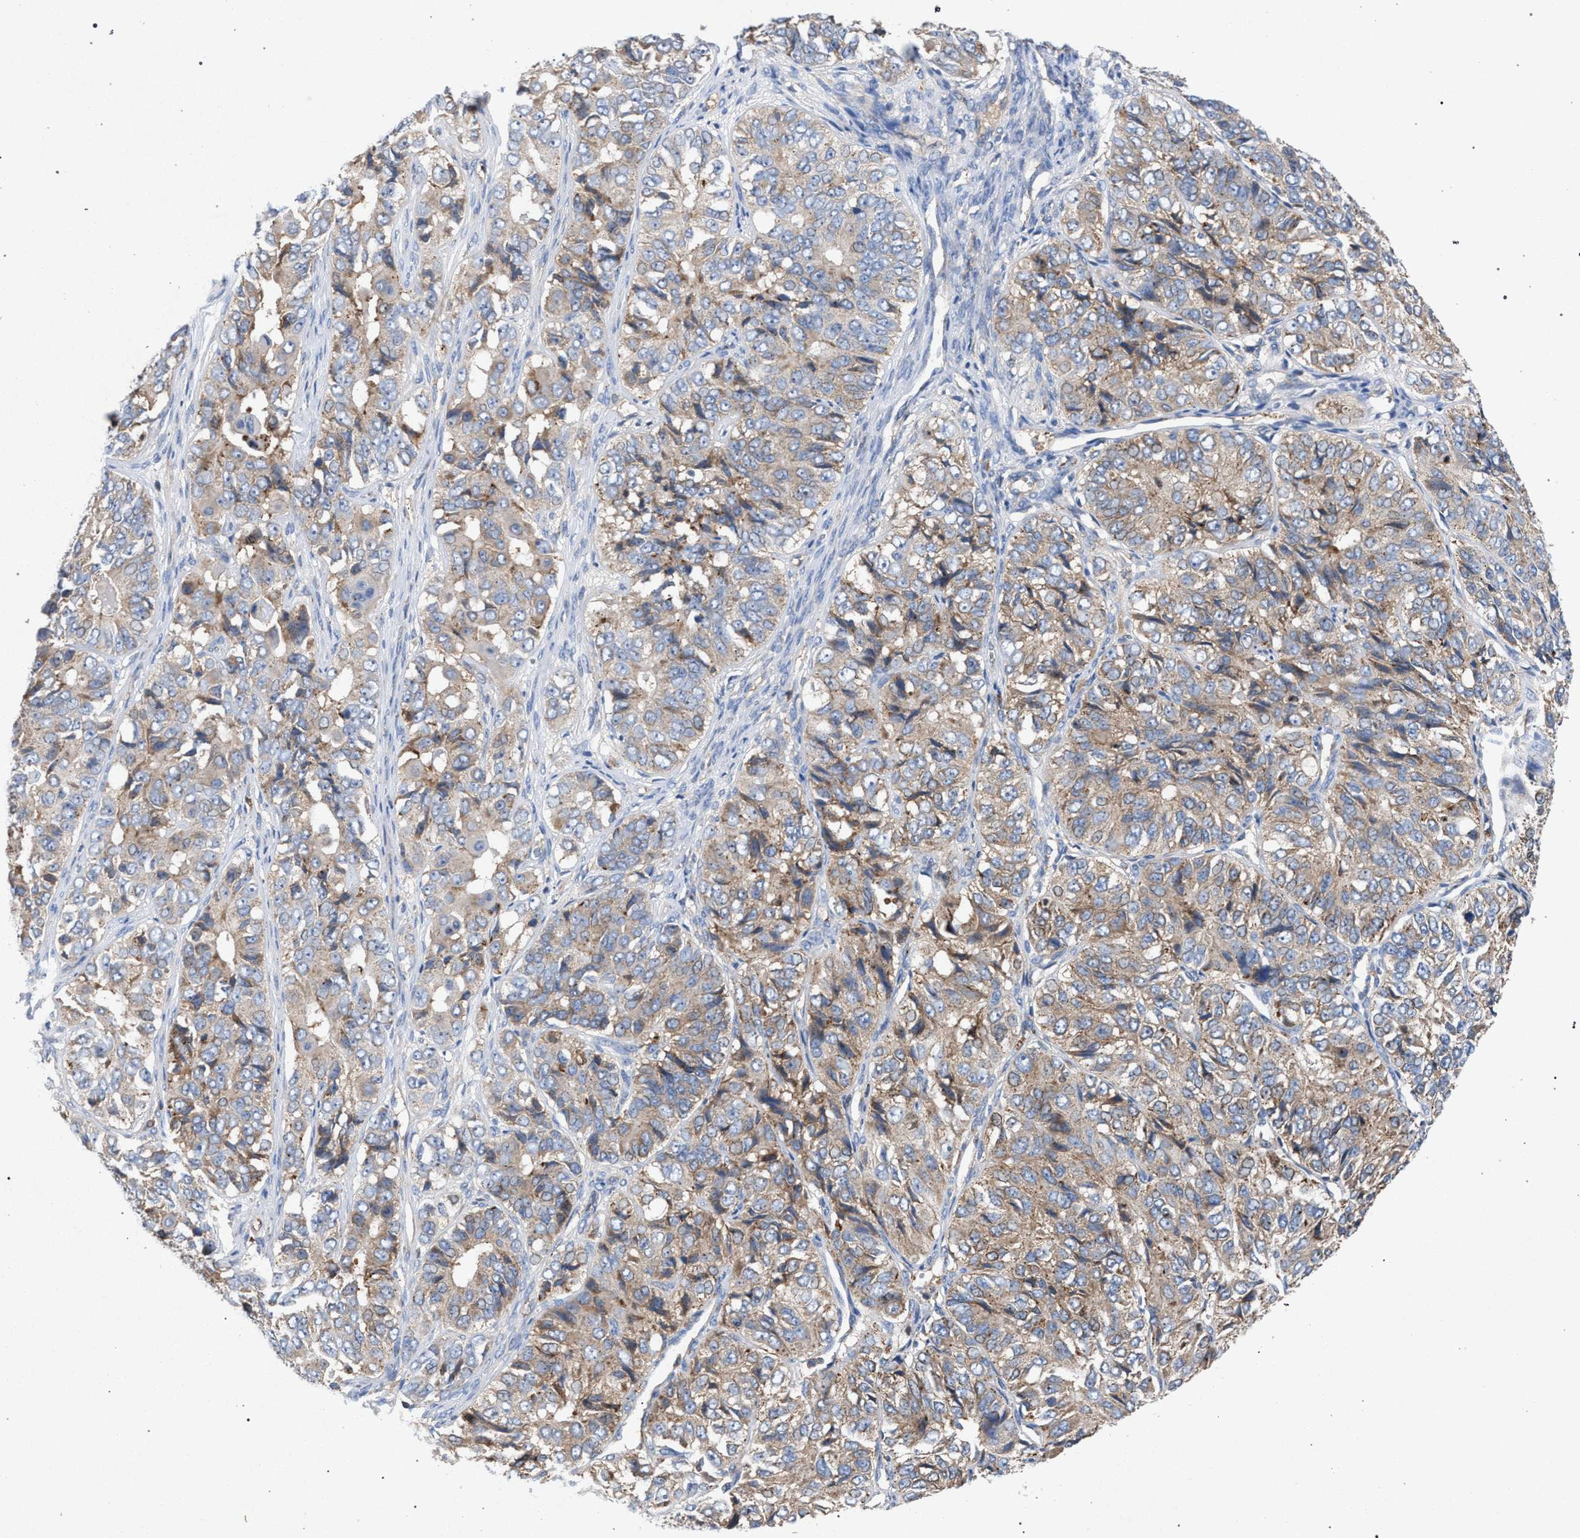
{"staining": {"intensity": "weak", "quantity": ">75%", "location": "cytoplasmic/membranous"}, "tissue": "ovarian cancer", "cell_type": "Tumor cells", "image_type": "cancer", "snomed": [{"axis": "morphology", "description": "Carcinoma, endometroid"}, {"axis": "topography", "description": "Ovary"}], "caption": "Immunohistochemical staining of ovarian cancer (endometroid carcinoma) exhibits low levels of weak cytoplasmic/membranous expression in approximately >75% of tumor cells.", "gene": "VPS13A", "patient": {"sex": "female", "age": 51}}